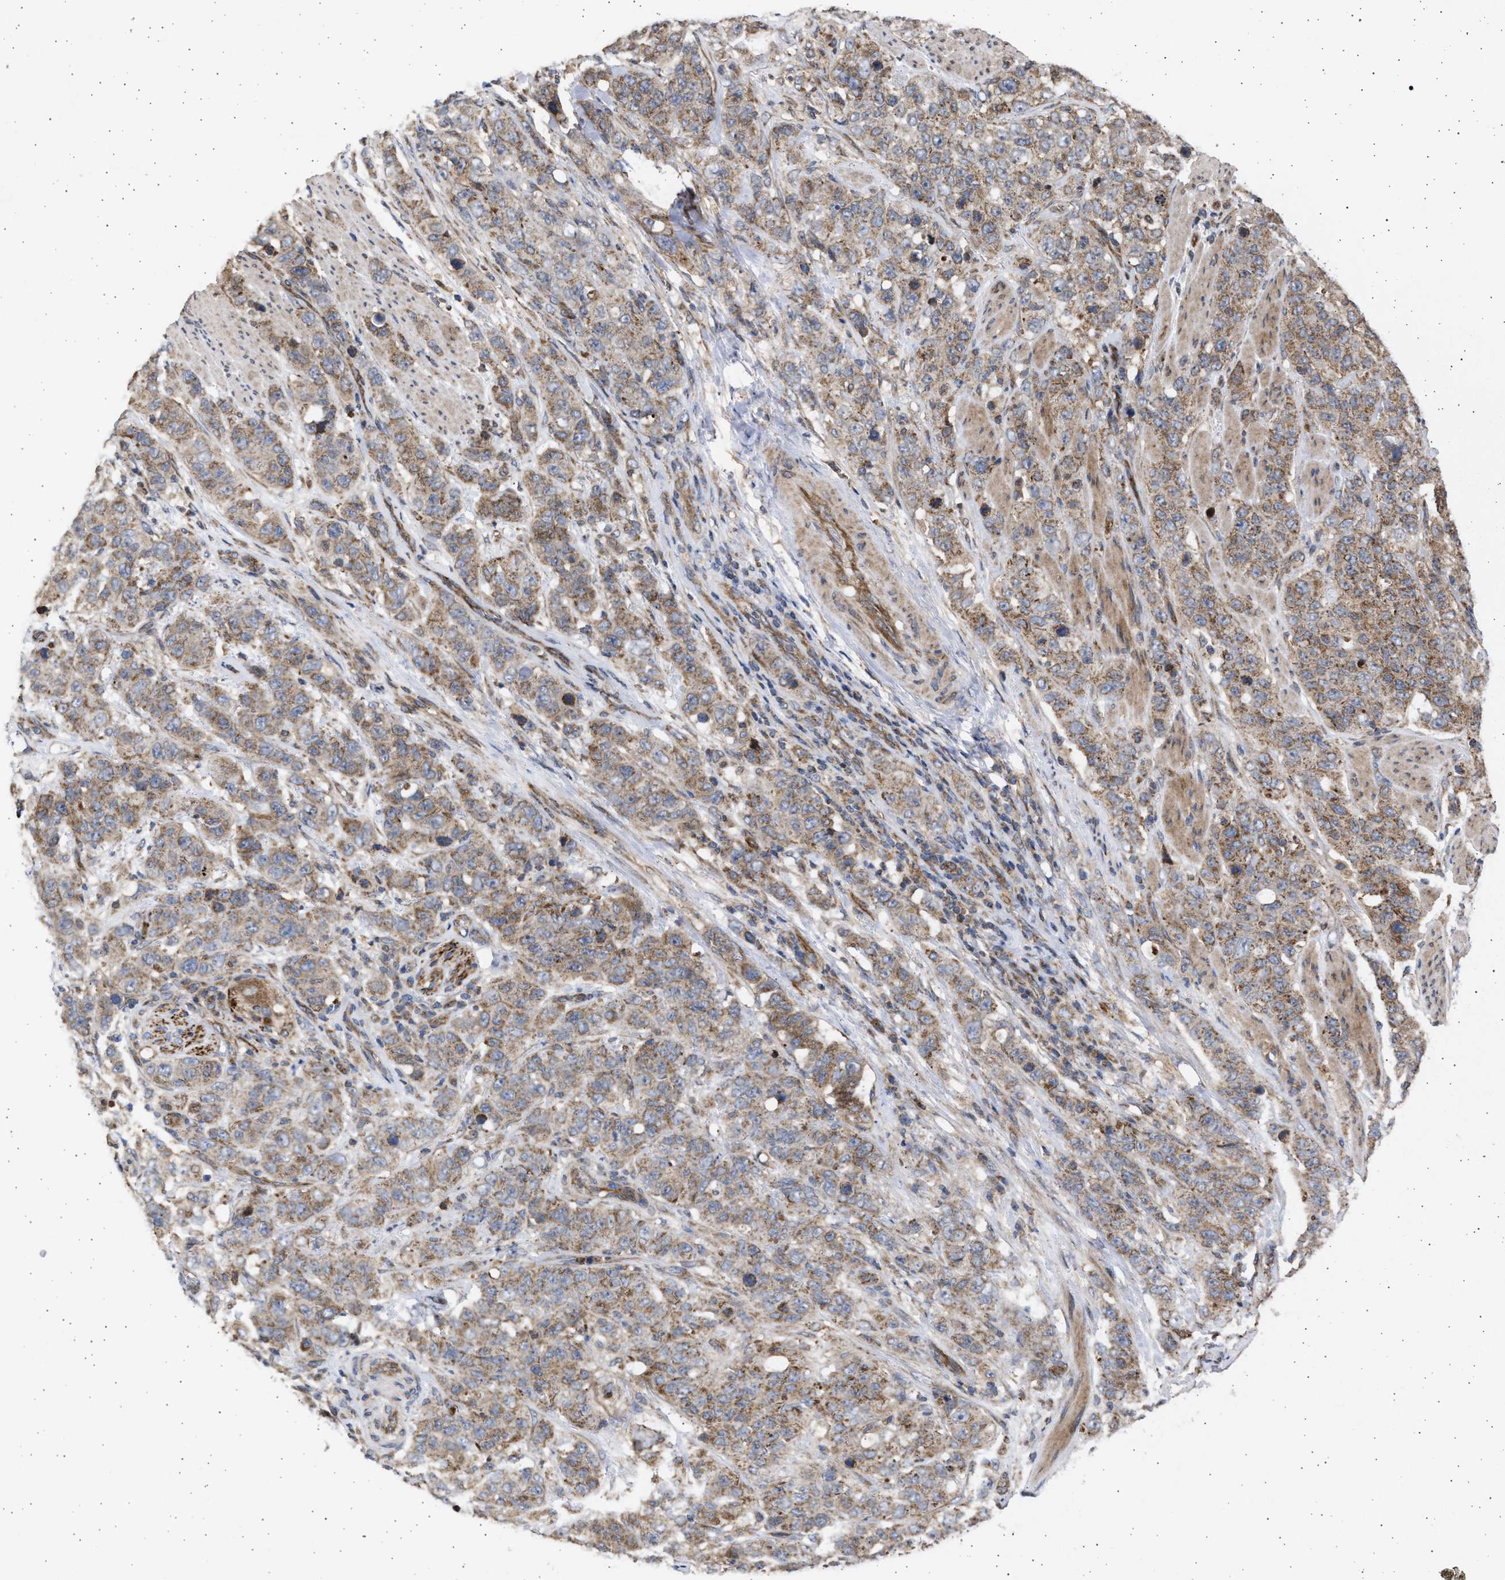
{"staining": {"intensity": "moderate", "quantity": ">75%", "location": "cytoplasmic/membranous"}, "tissue": "stomach cancer", "cell_type": "Tumor cells", "image_type": "cancer", "snomed": [{"axis": "morphology", "description": "Adenocarcinoma, NOS"}, {"axis": "topography", "description": "Stomach"}], "caption": "The histopathology image displays staining of stomach adenocarcinoma, revealing moderate cytoplasmic/membranous protein expression (brown color) within tumor cells.", "gene": "TTC19", "patient": {"sex": "male", "age": 48}}